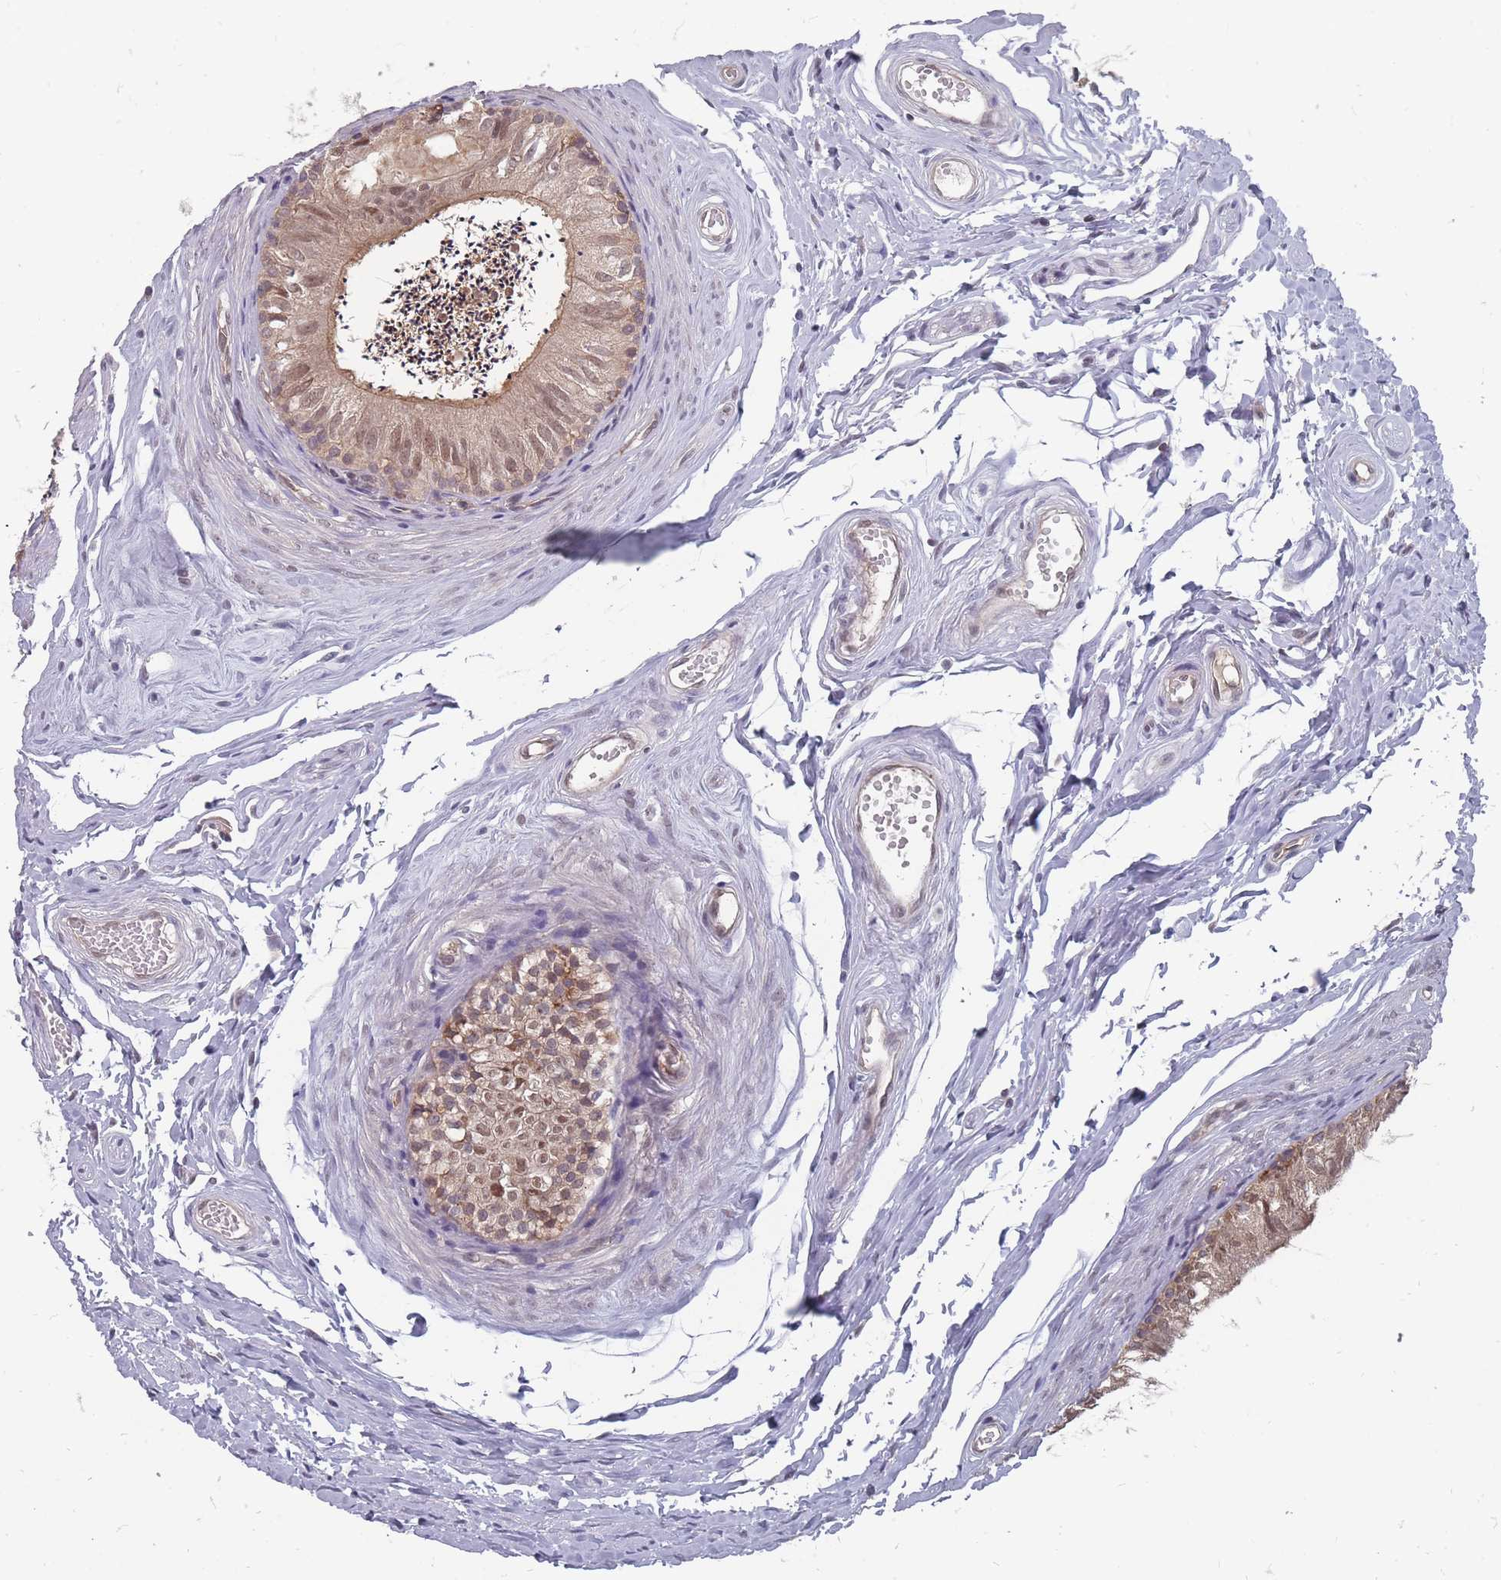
{"staining": {"intensity": "moderate", "quantity": ">75%", "location": "cytoplasmic/membranous,nuclear"}, "tissue": "epididymis", "cell_type": "Glandular cells", "image_type": "normal", "snomed": [{"axis": "morphology", "description": "Normal tissue, NOS"}, {"axis": "topography", "description": "Epididymis"}], "caption": "Moderate cytoplasmic/membranous,nuclear expression for a protein is present in about >75% of glandular cells of normal epididymis using immunohistochemistry.", "gene": "NKD1", "patient": {"sex": "male", "age": 56}}